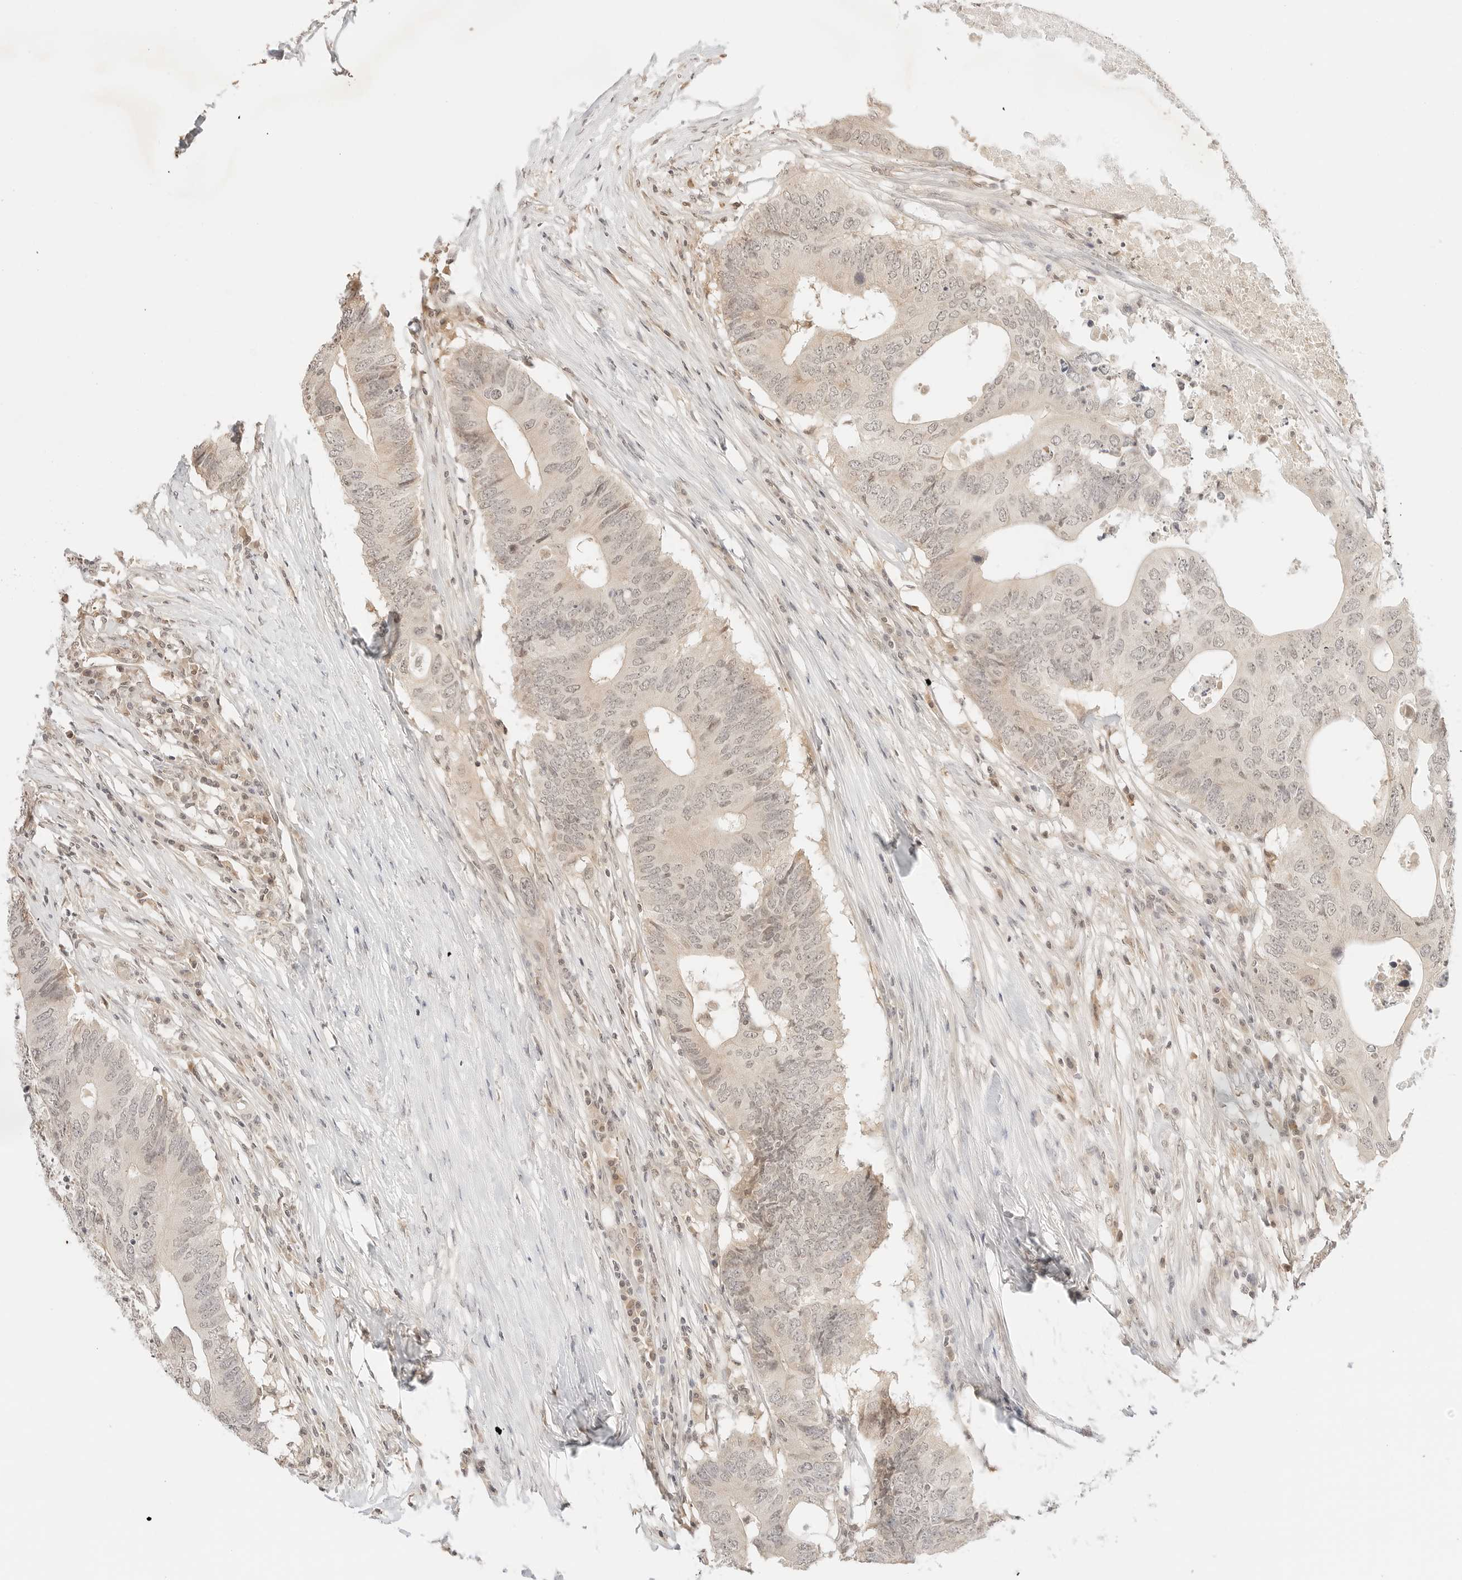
{"staining": {"intensity": "weak", "quantity": "25%-75%", "location": "cytoplasmic/membranous,nuclear"}, "tissue": "colorectal cancer", "cell_type": "Tumor cells", "image_type": "cancer", "snomed": [{"axis": "morphology", "description": "Adenocarcinoma, NOS"}, {"axis": "topography", "description": "Colon"}], "caption": "Brown immunohistochemical staining in human colorectal cancer reveals weak cytoplasmic/membranous and nuclear expression in approximately 25%-75% of tumor cells.", "gene": "RPS6KL1", "patient": {"sex": "male", "age": 71}}